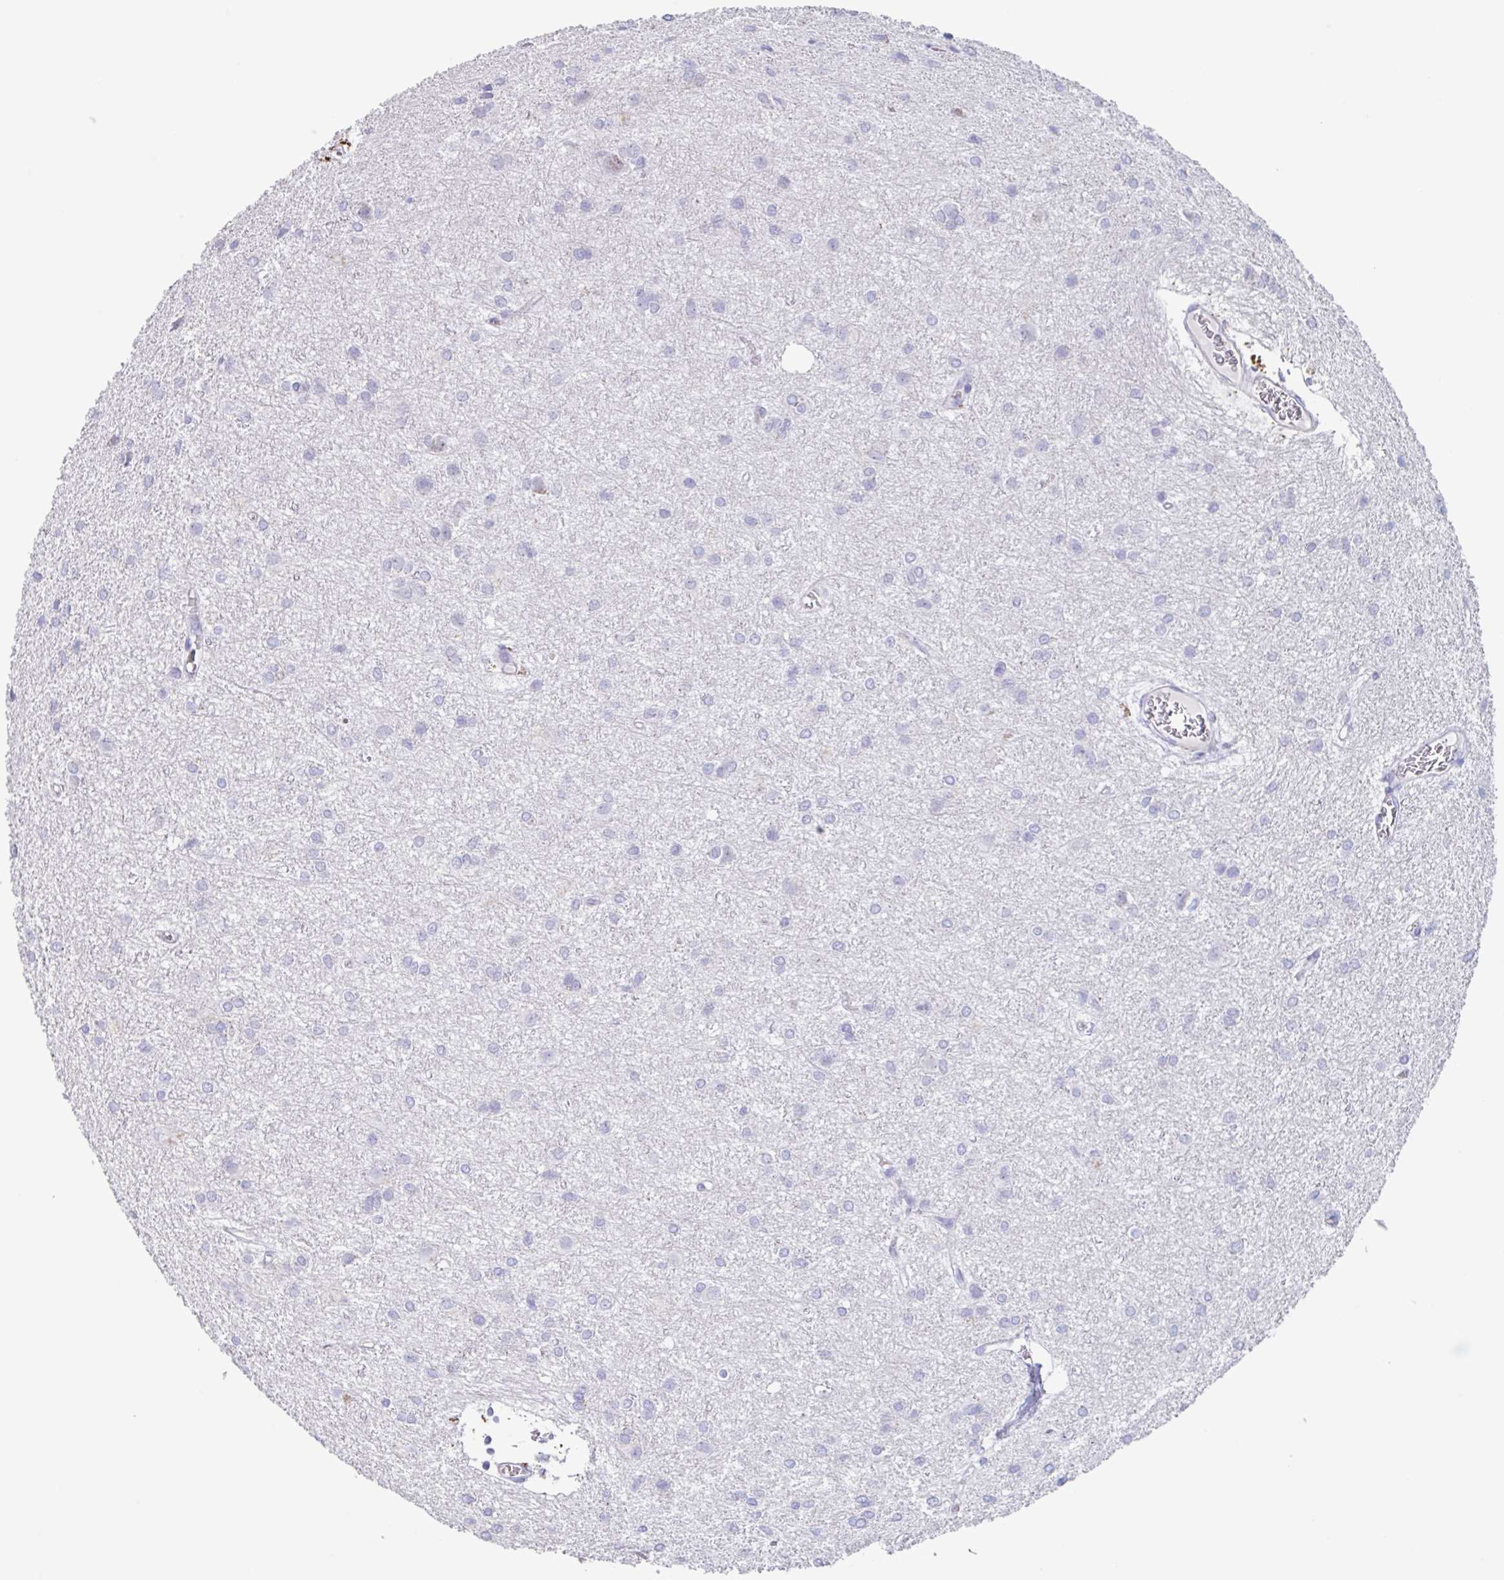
{"staining": {"intensity": "negative", "quantity": "none", "location": "none"}, "tissue": "glioma", "cell_type": "Tumor cells", "image_type": "cancer", "snomed": [{"axis": "morphology", "description": "Glioma, malignant, High grade"}, {"axis": "topography", "description": "Brain"}], "caption": "Immunohistochemistry photomicrograph of malignant high-grade glioma stained for a protein (brown), which reveals no staining in tumor cells.", "gene": "NOXRED1", "patient": {"sex": "female", "age": 50}}